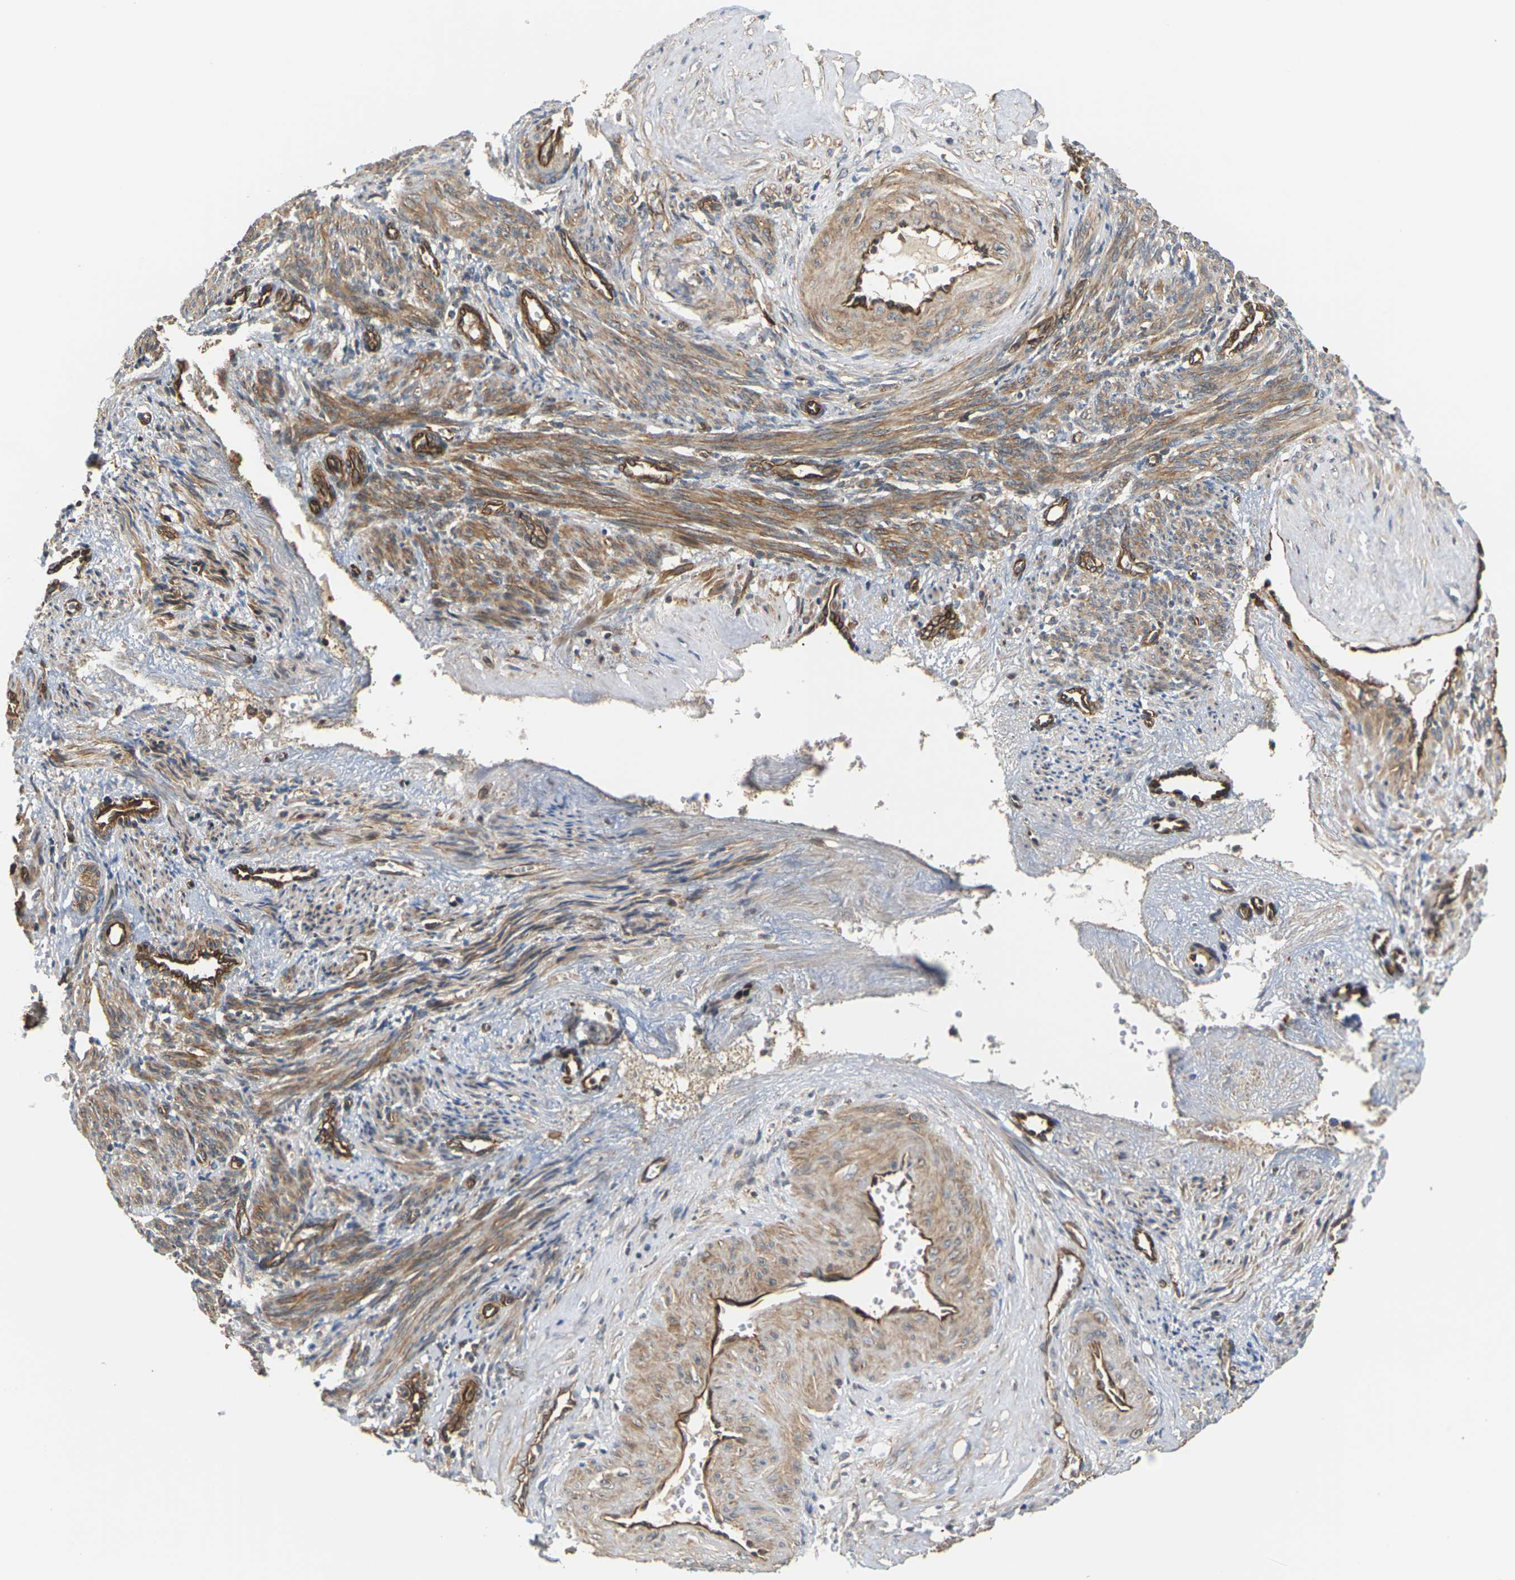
{"staining": {"intensity": "moderate", "quantity": ">75%", "location": "cytoplasmic/membranous"}, "tissue": "smooth muscle", "cell_type": "Smooth muscle cells", "image_type": "normal", "snomed": [{"axis": "morphology", "description": "Normal tissue, NOS"}, {"axis": "topography", "description": "Endometrium"}], "caption": "Immunohistochemical staining of benign human smooth muscle demonstrates >75% levels of moderate cytoplasmic/membranous protein expression in approximately >75% of smooth muscle cells. The protein of interest is stained brown, and the nuclei are stained in blue (DAB IHC with brightfield microscopy, high magnification).", "gene": "PCDHB4", "patient": {"sex": "female", "age": 33}}